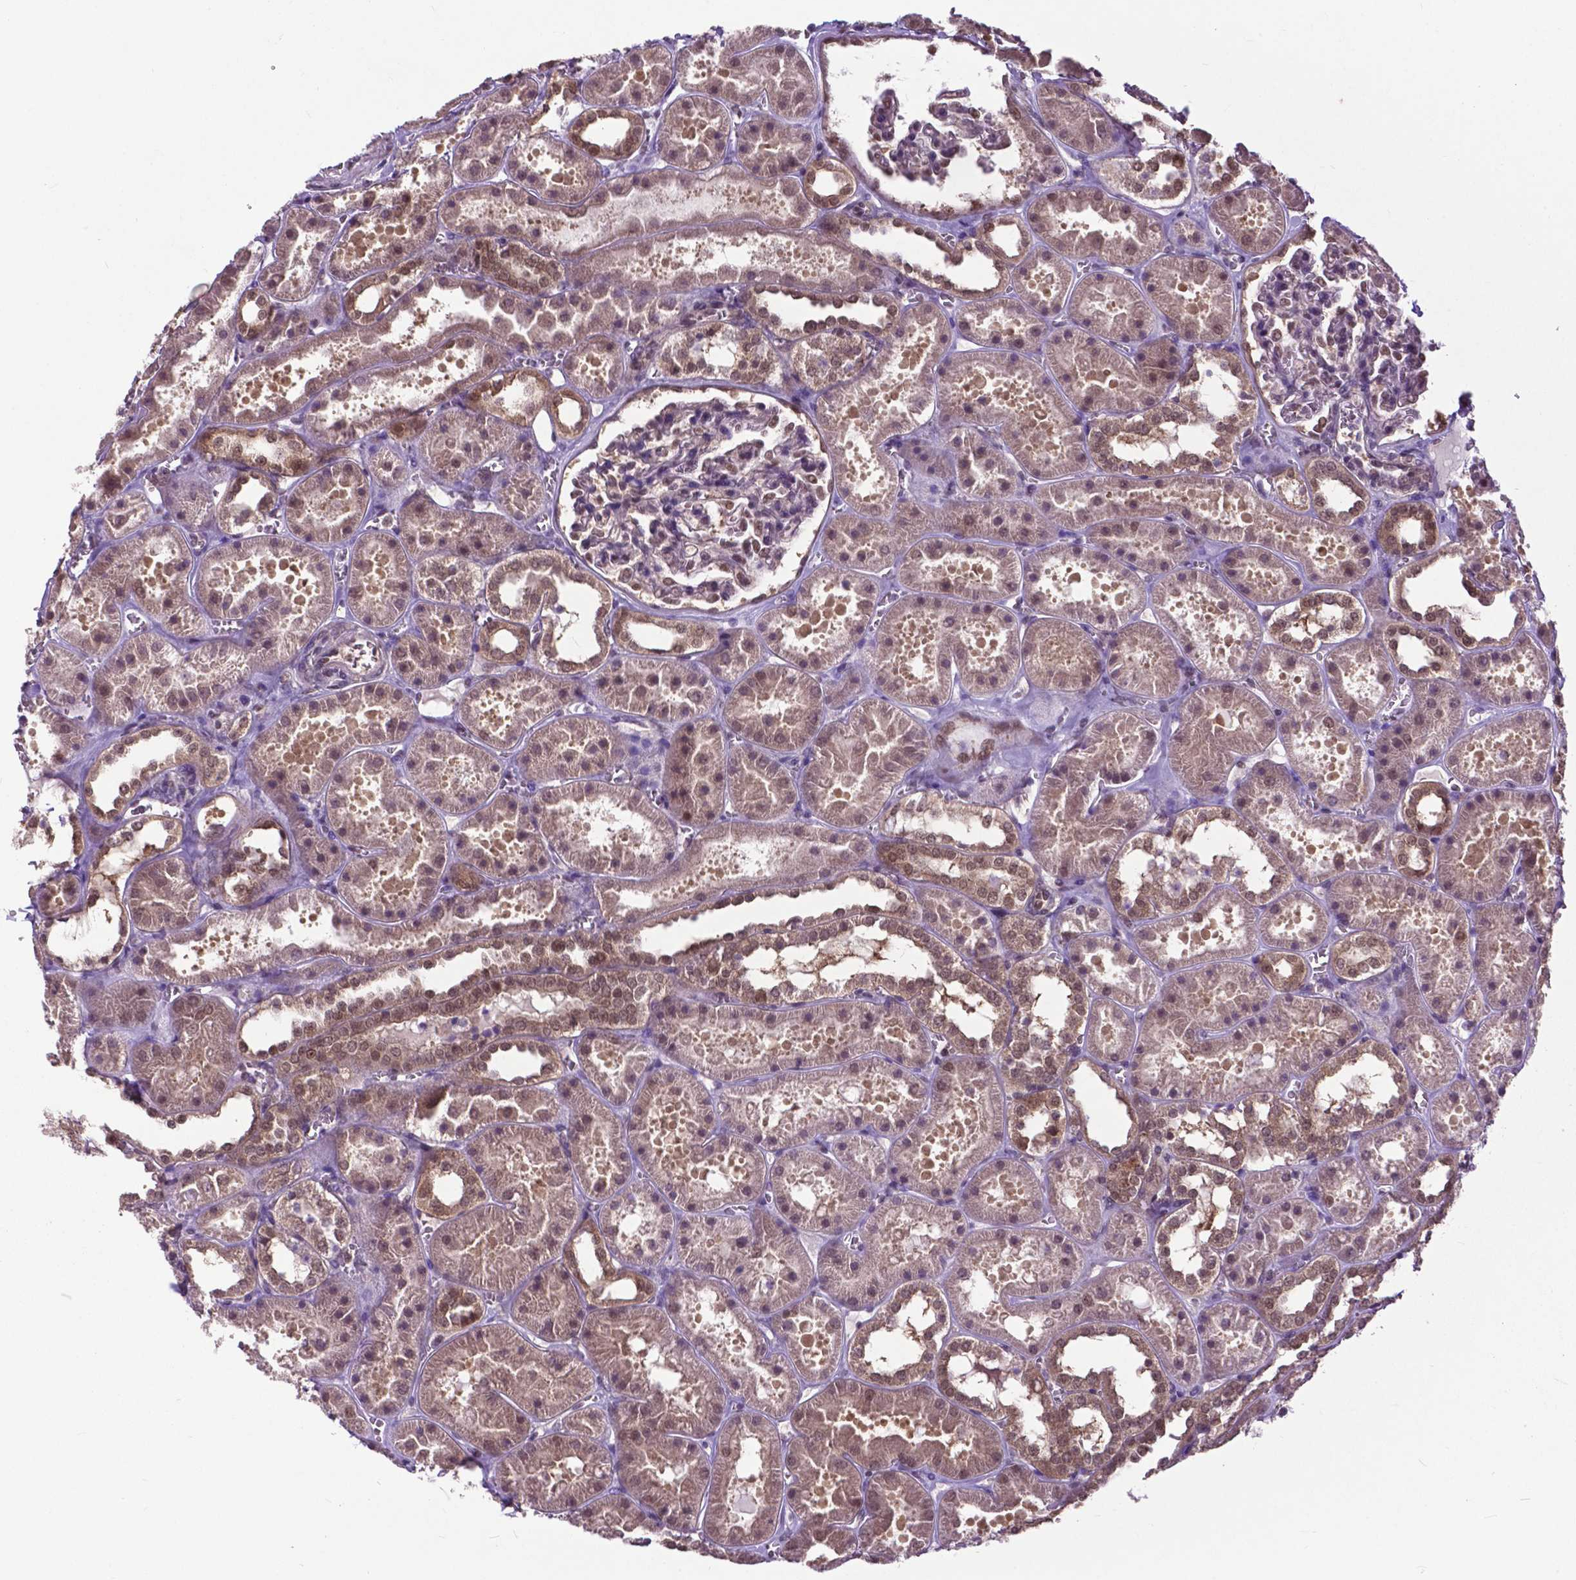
{"staining": {"intensity": "moderate", "quantity": "<25%", "location": "nuclear"}, "tissue": "kidney", "cell_type": "Cells in glomeruli", "image_type": "normal", "snomed": [{"axis": "morphology", "description": "Normal tissue, NOS"}, {"axis": "topography", "description": "Kidney"}], "caption": "An IHC image of unremarkable tissue is shown. Protein staining in brown labels moderate nuclear positivity in kidney within cells in glomeruli. The staining is performed using DAB (3,3'-diaminobenzidine) brown chromogen to label protein expression. The nuclei are counter-stained blue using hematoxylin.", "gene": "FAF1", "patient": {"sex": "female", "age": 41}}